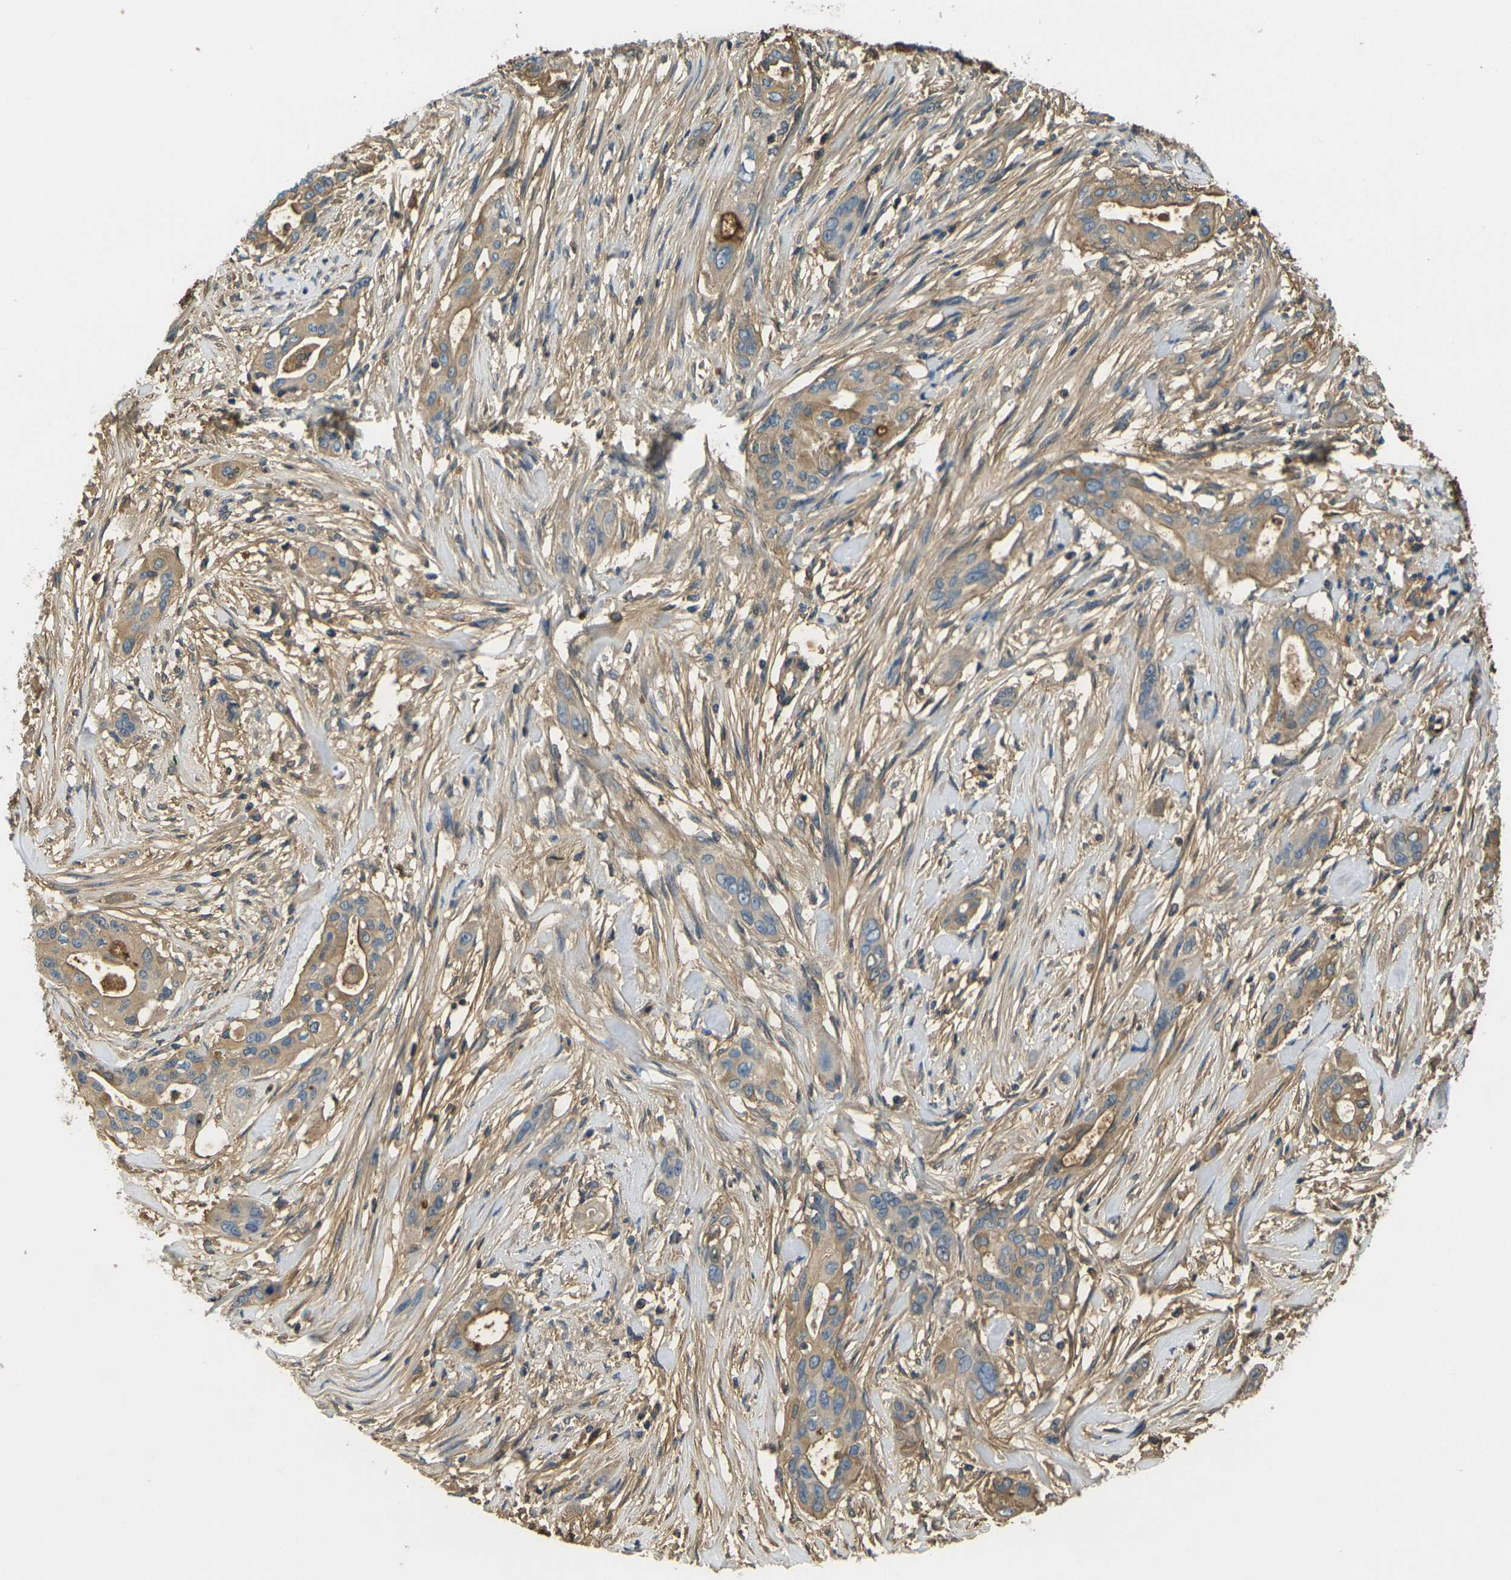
{"staining": {"intensity": "moderate", "quantity": ">75%", "location": "cytoplasmic/membranous"}, "tissue": "pancreatic cancer", "cell_type": "Tumor cells", "image_type": "cancer", "snomed": [{"axis": "morphology", "description": "Adenocarcinoma, NOS"}, {"axis": "topography", "description": "Pancreas"}], "caption": "This histopathology image demonstrates immunohistochemistry staining of human adenocarcinoma (pancreatic), with medium moderate cytoplasmic/membranous positivity in approximately >75% of tumor cells.", "gene": "PLCD1", "patient": {"sex": "female", "age": 60}}